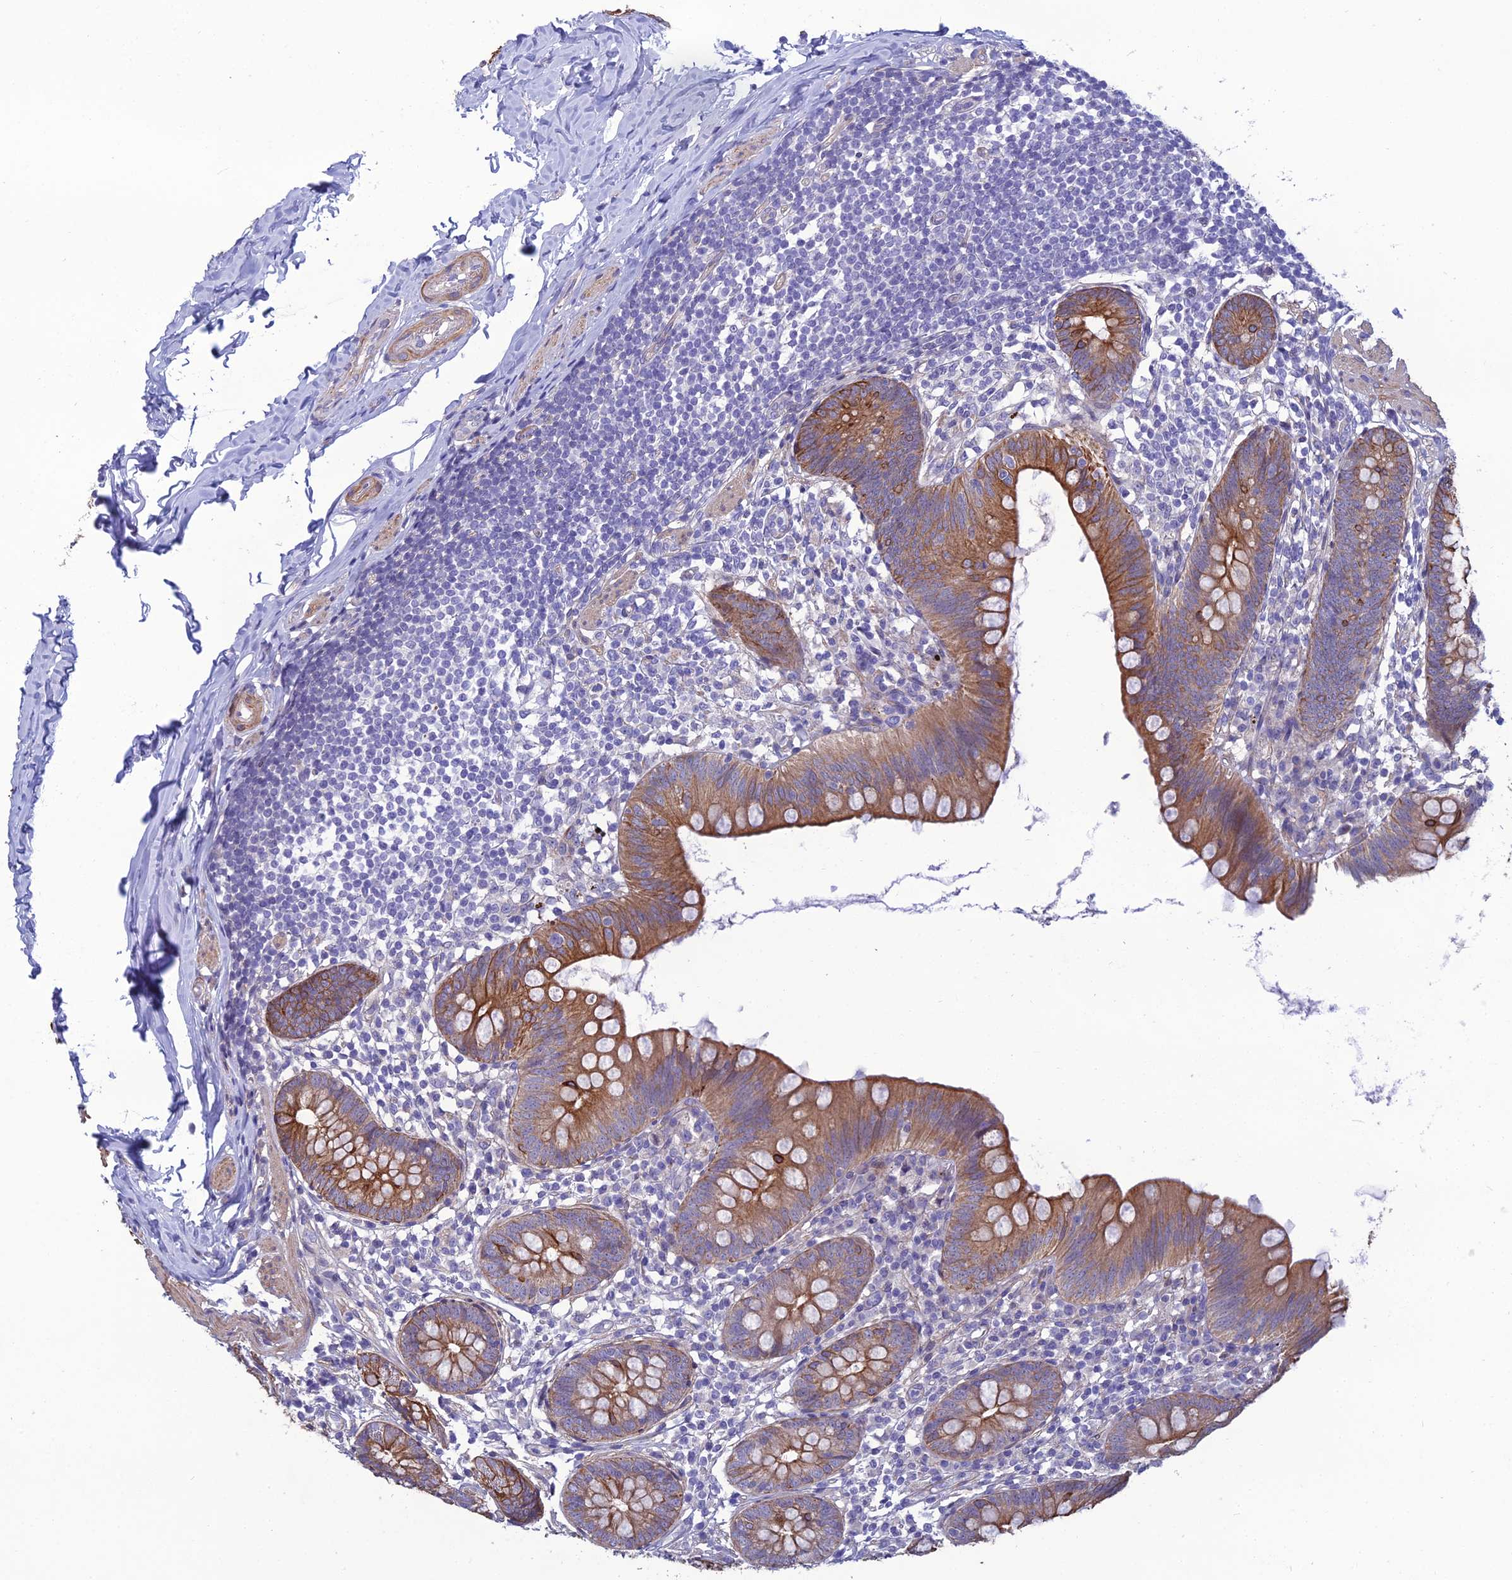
{"staining": {"intensity": "moderate", "quantity": ">75%", "location": "cytoplasmic/membranous"}, "tissue": "appendix", "cell_type": "Glandular cells", "image_type": "normal", "snomed": [{"axis": "morphology", "description": "Normal tissue, NOS"}, {"axis": "topography", "description": "Appendix"}], "caption": "High-magnification brightfield microscopy of benign appendix stained with DAB (brown) and counterstained with hematoxylin (blue). glandular cells exhibit moderate cytoplasmic/membranous expression is present in about>75% of cells. Immunohistochemistry (ihc) stains the protein in brown and the nuclei are stained blue.", "gene": "LZTS2", "patient": {"sex": "female", "age": 62}}